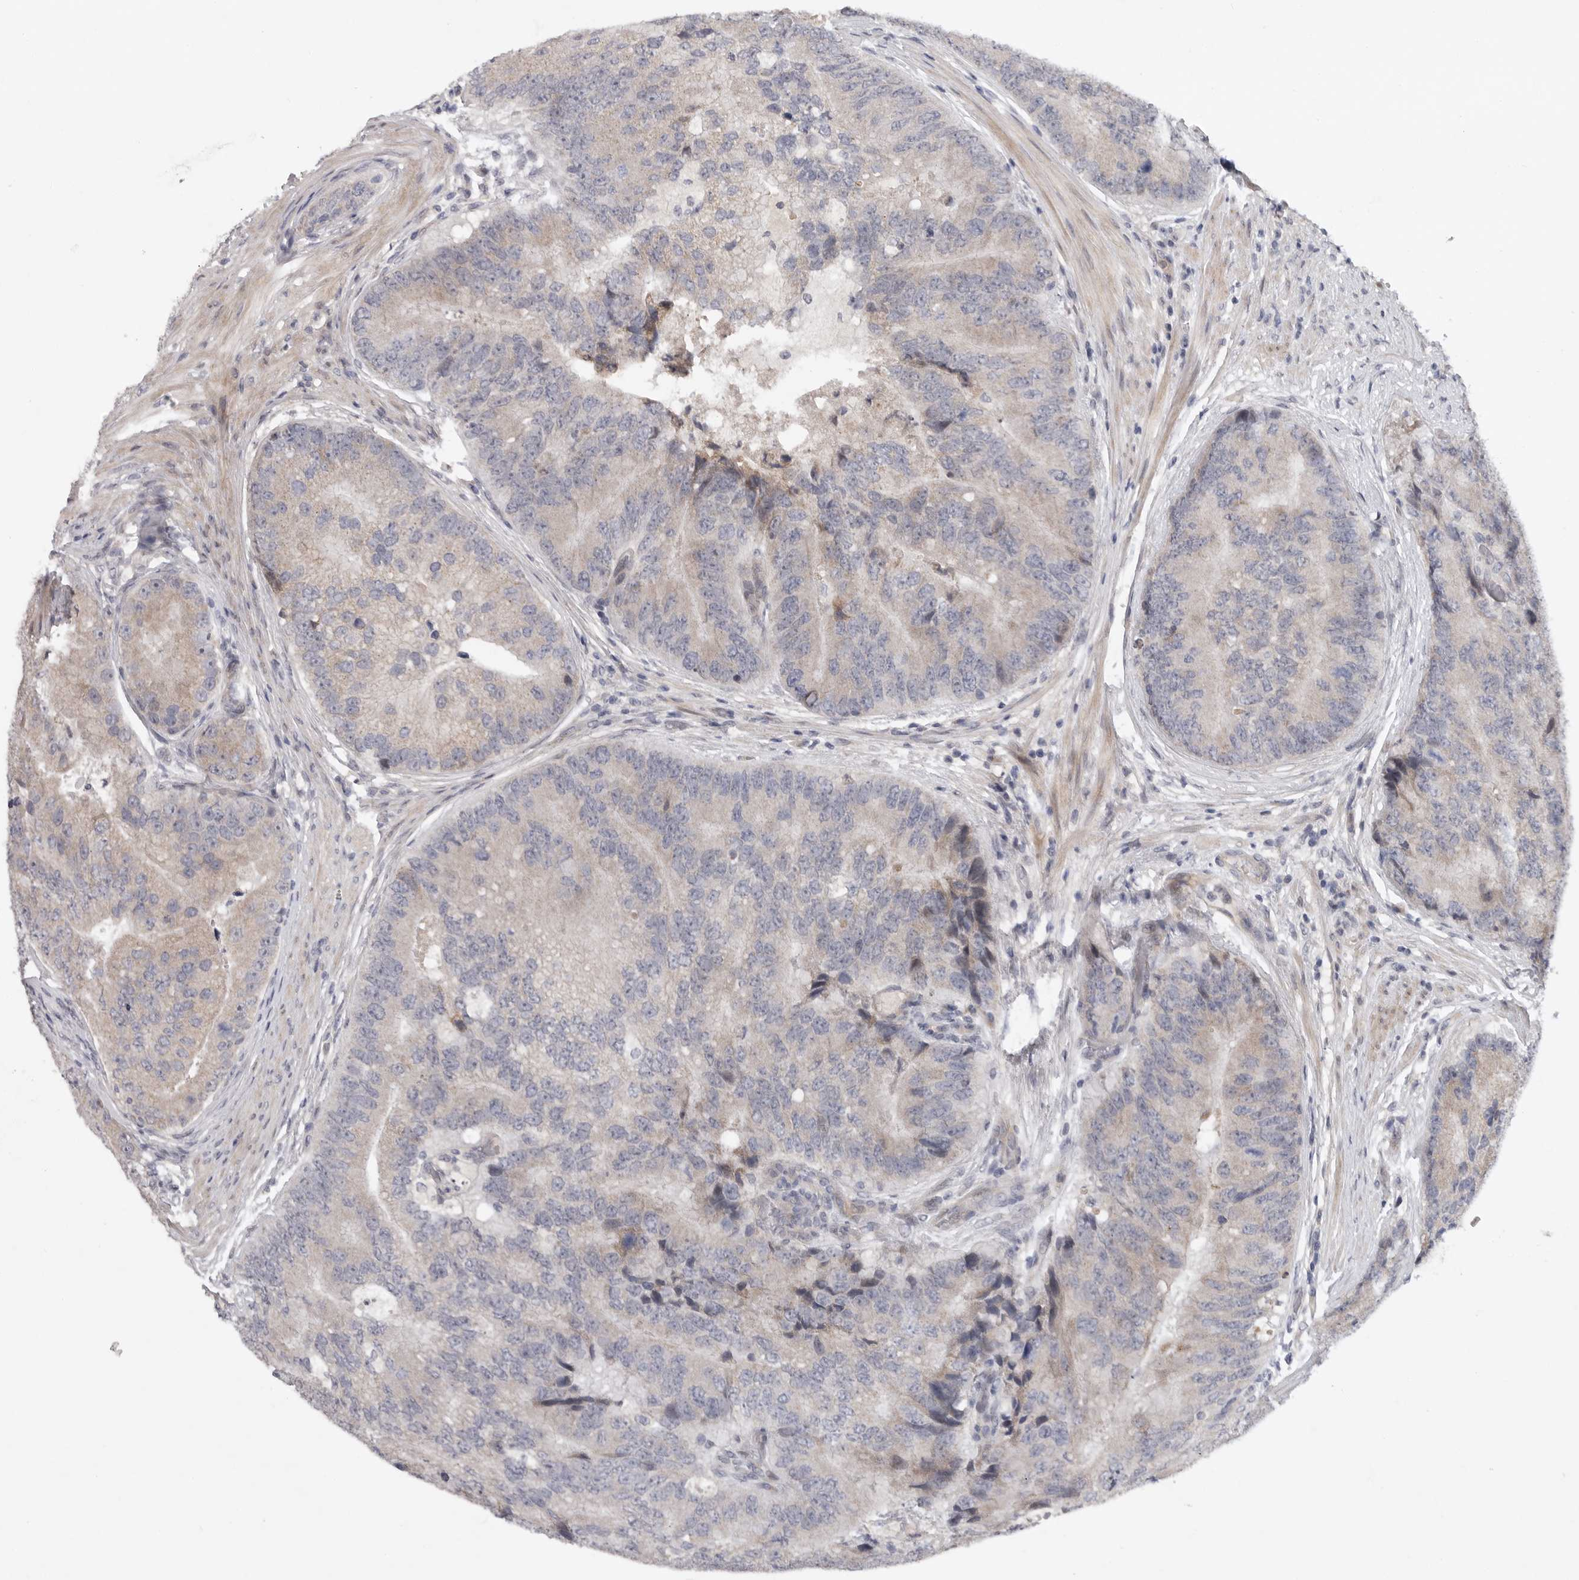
{"staining": {"intensity": "weak", "quantity": "<25%", "location": "cytoplasmic/membranous"}, "tissue": "prostate cancer", "cell_type": "Tumor cells", "image_type": "cancer", "snomed": [{"axis": "morphology", "description": "Adenocarcinoma, High grade"}, {"axis": "topography", "description": "Prostate"}], "caption": "Tumor cells show no significant protein staining in prostate cancer (adenocarcinoma (high-grade)). Brightfield microscopy of immunohistochemistry stained with DAB (brown) and hematoxylin (blue), captured at high magnification.", "gene": "FBXO43", "patient": {"sex": "male", "age": 70}}